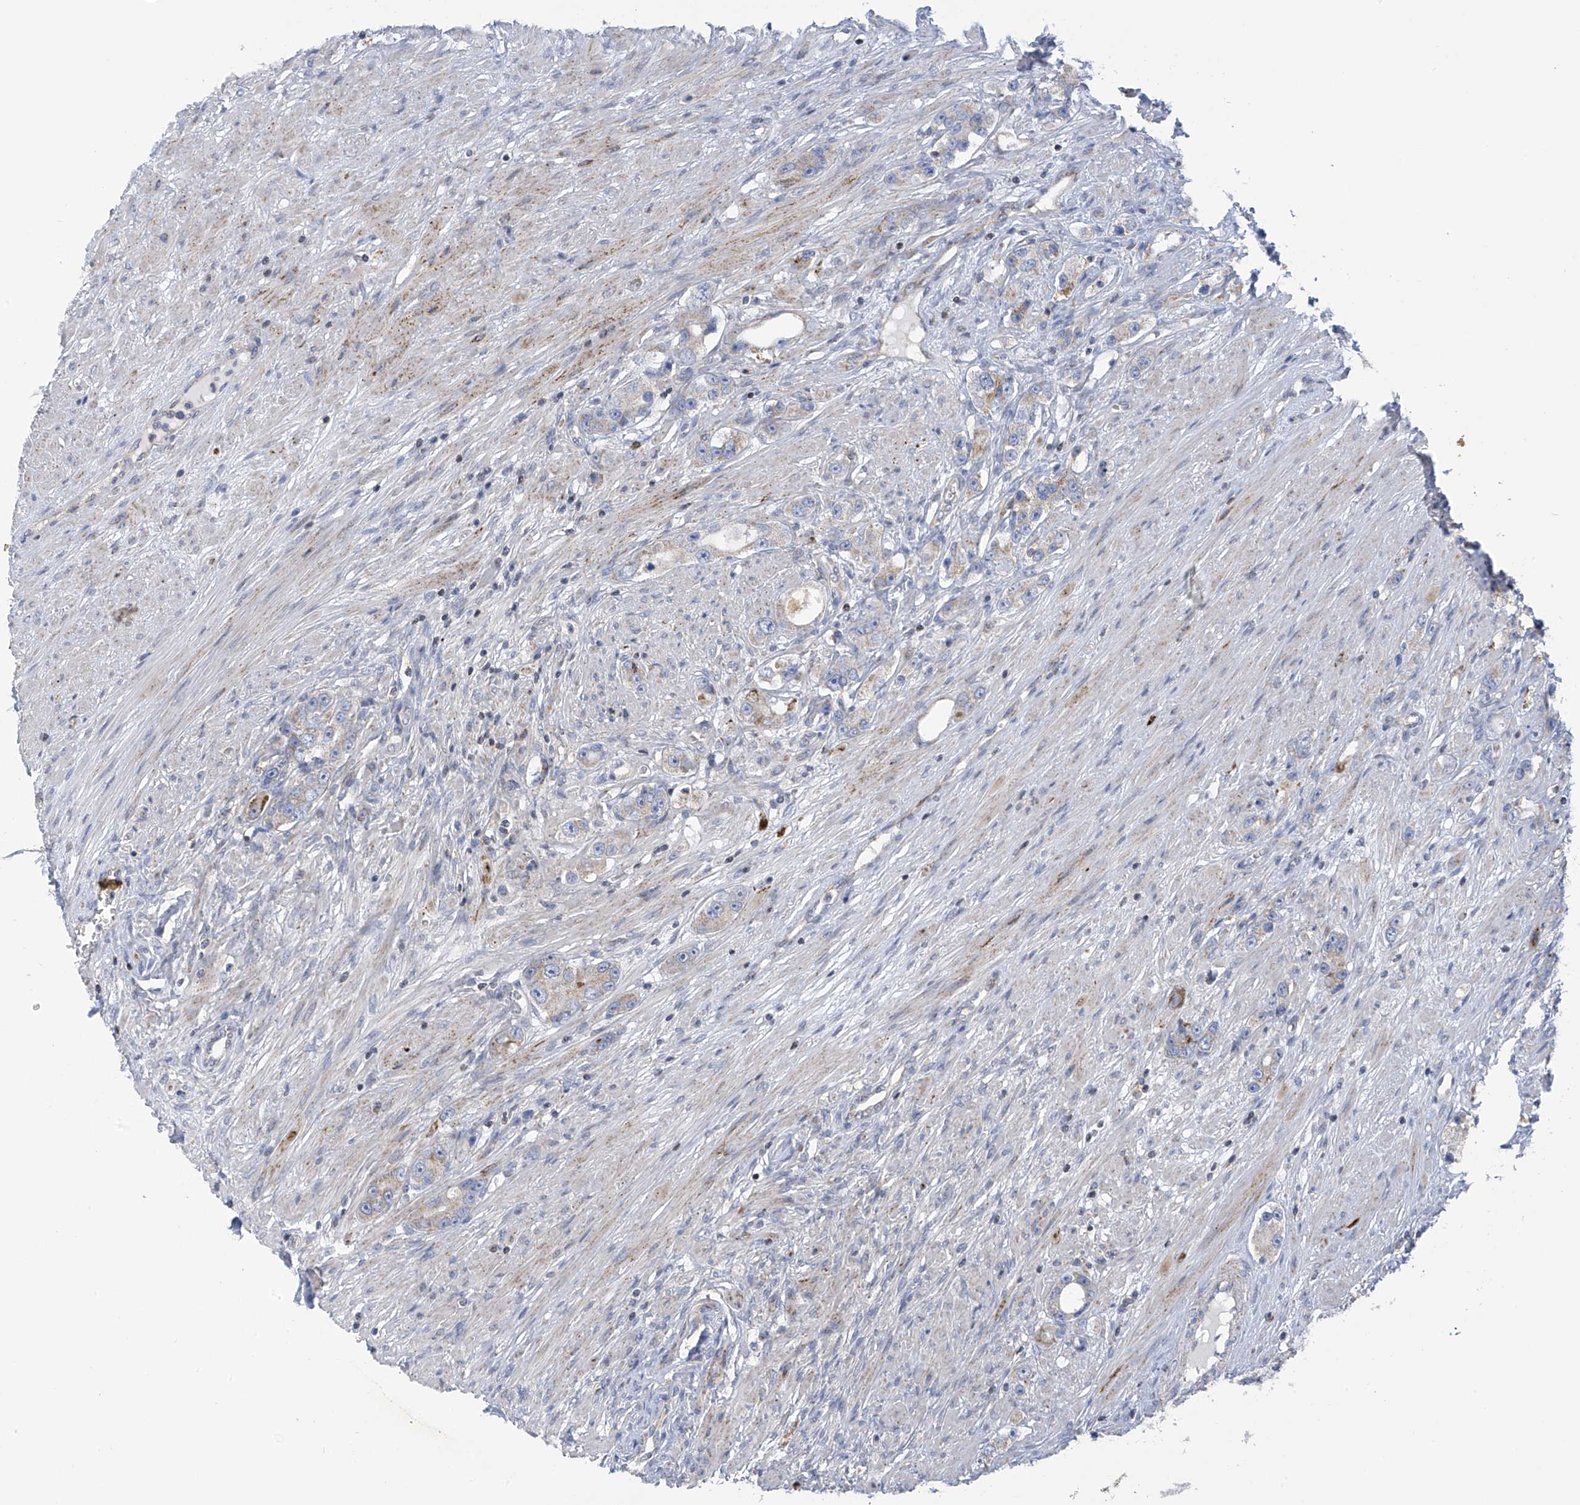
{"staining": {"intensity": "negative", "quantity": "none", "location": "none"}, "tissue": "prostate cancer", "cell_type": "Tumor cells", "image_type": "cancer", "snomed": [{"axis": "morphology", "description": "Adenocarcinoma, High grade"}, {"axis": "topography", "description": "Prostate"}], "caption": "DAB immunohistochemical staining of human prostate adenocarcinoma (high-grade) demonstrates no significant expression in tumor cells.", "gene": "SLCO4A1", "patient": {"sex": "male", "age": 63}}